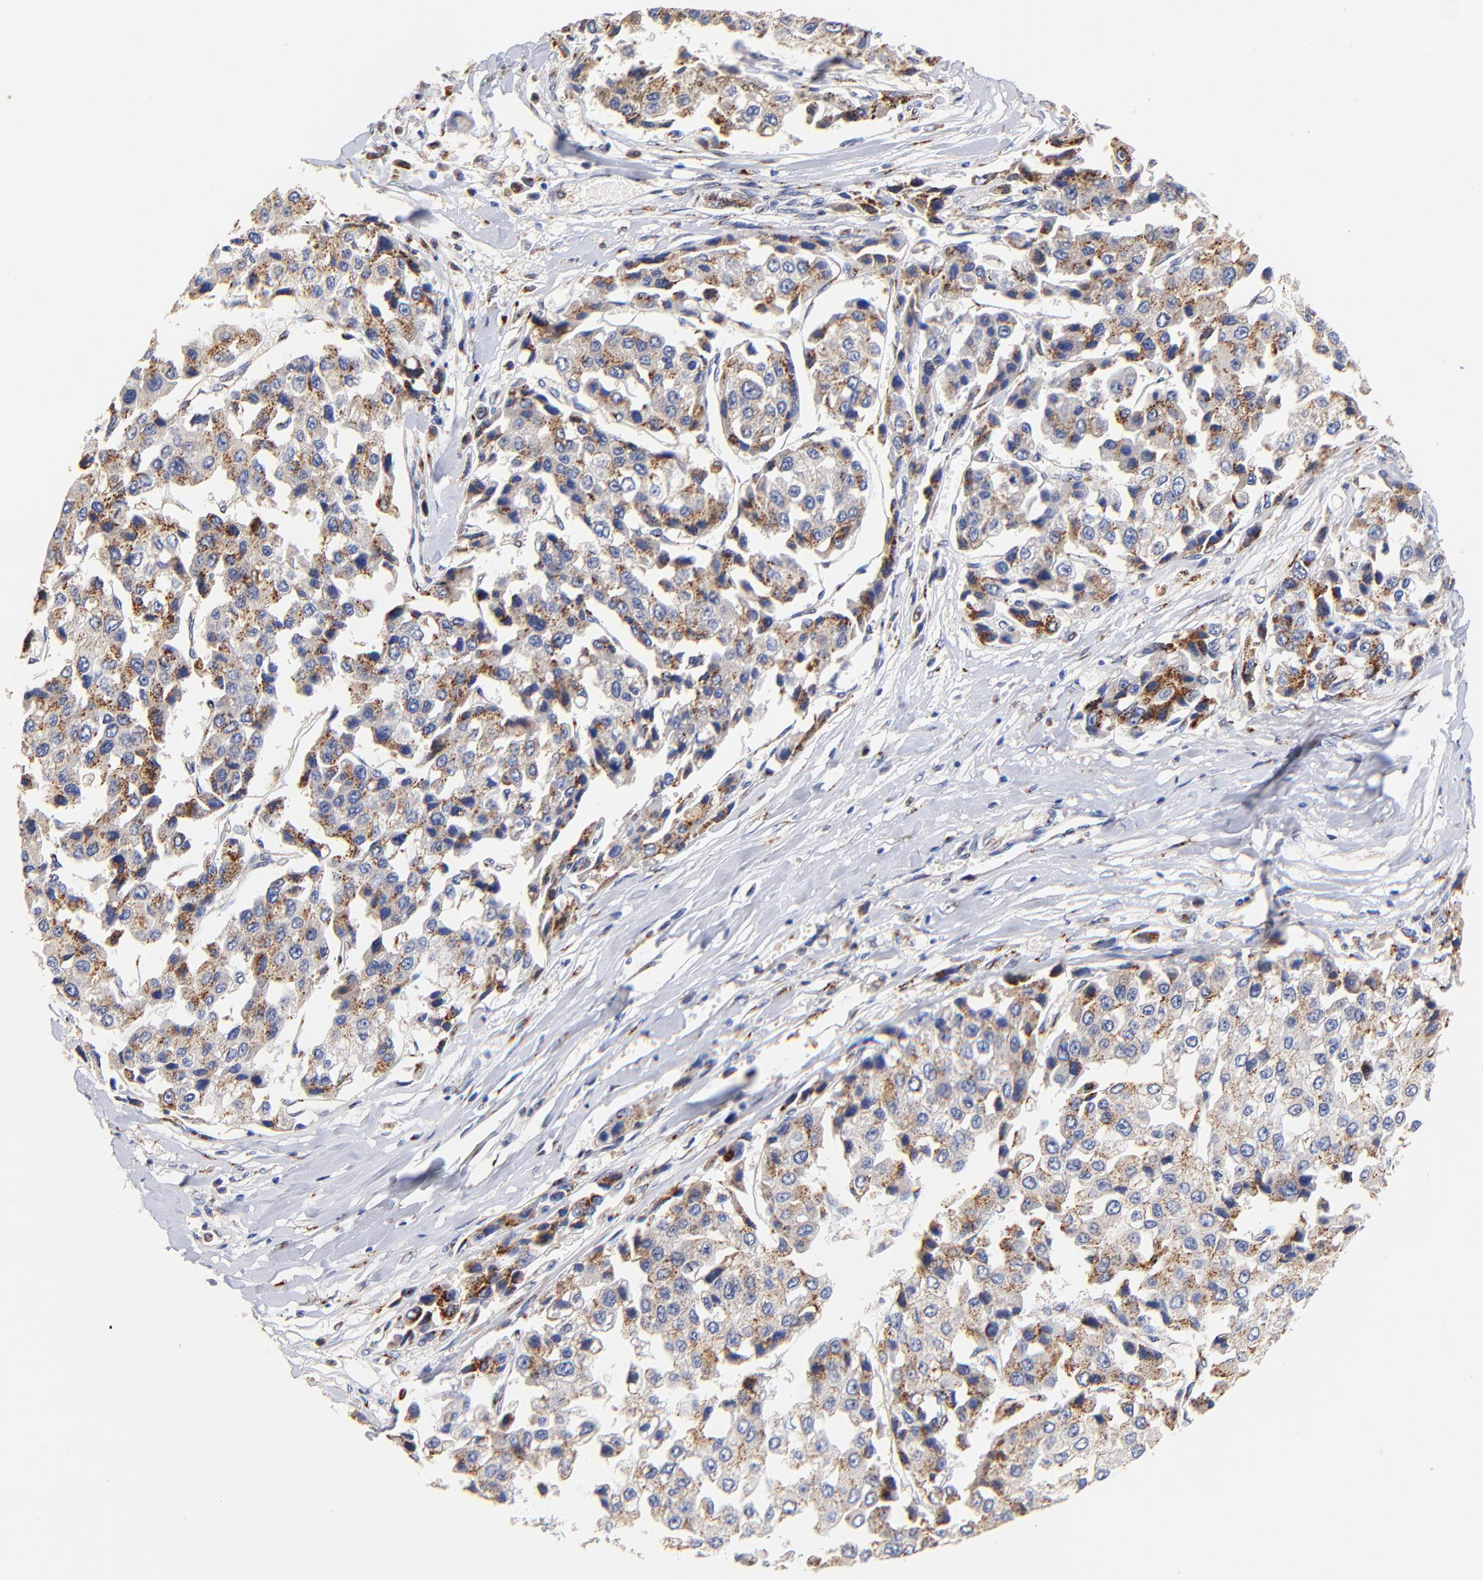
{"staining": {"intensity": "moderate", "quantity": ">75%", "location": "cytoplasmic/membranous"}, "tissue": "liver cancer", "cell_type": "Tumor cells", "image_type": "cancer", "snomed": [{"axis": "morphology", "description": "Carcinoma, Hepatocellular, NOS"}, {"axis": "topography", "description": "Liver"}], "caption": "The micrograph demonstrates a brown stain indicating the presence of a protein in the cytoplasmic/membranous of tumor cells in liver cancer. The staining was performed using DAB (3,3'-diaminobenzidine) to visualize the protein expression in brown, while the nuclei were stained in blue with hematoxylin (Magnification: 20x).", "gene": "FMNL3", "patient": {"sex": "female", "age": 66}}